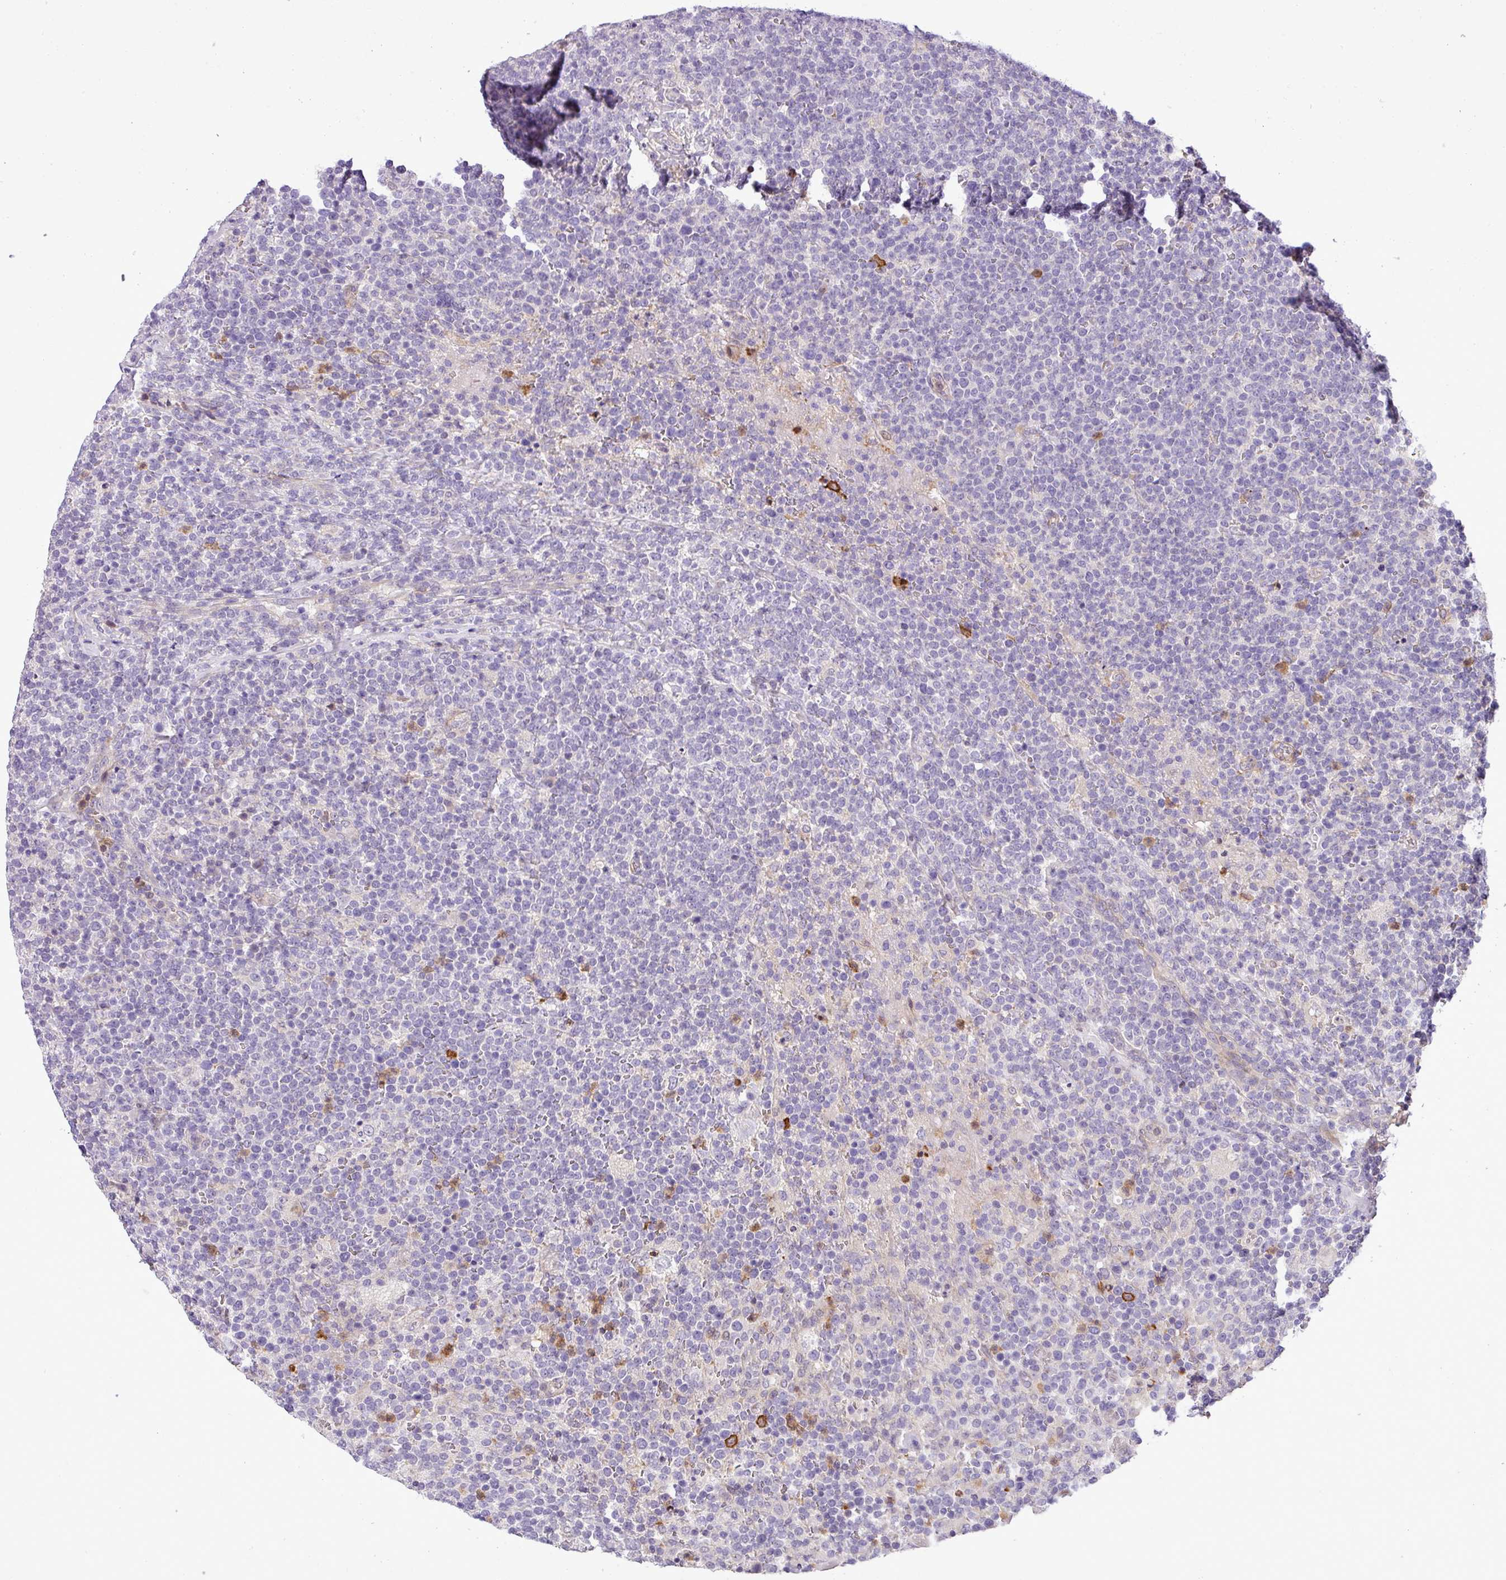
{"staining": {"intensity": "negative", "quantity": "none", "location": "none"}, "tissue": "lymphoma", "cell_type": "Tumor cells", "image_type": "cancer", "snomed": [{"axis": "morphology", "description": "Malignant lymphoma, non-Hodgkin's type, High grade"}, {"axis": "topography", "description": "Lymph node"}], "caption": "Immunohistochemical staining of human malignant lymphoma, non-Hodgkin's type (high-grade) shows no significant expression in tumor cells.", "gene": "NBEAL2", "patient": {"sex": "male", "age": 61}}